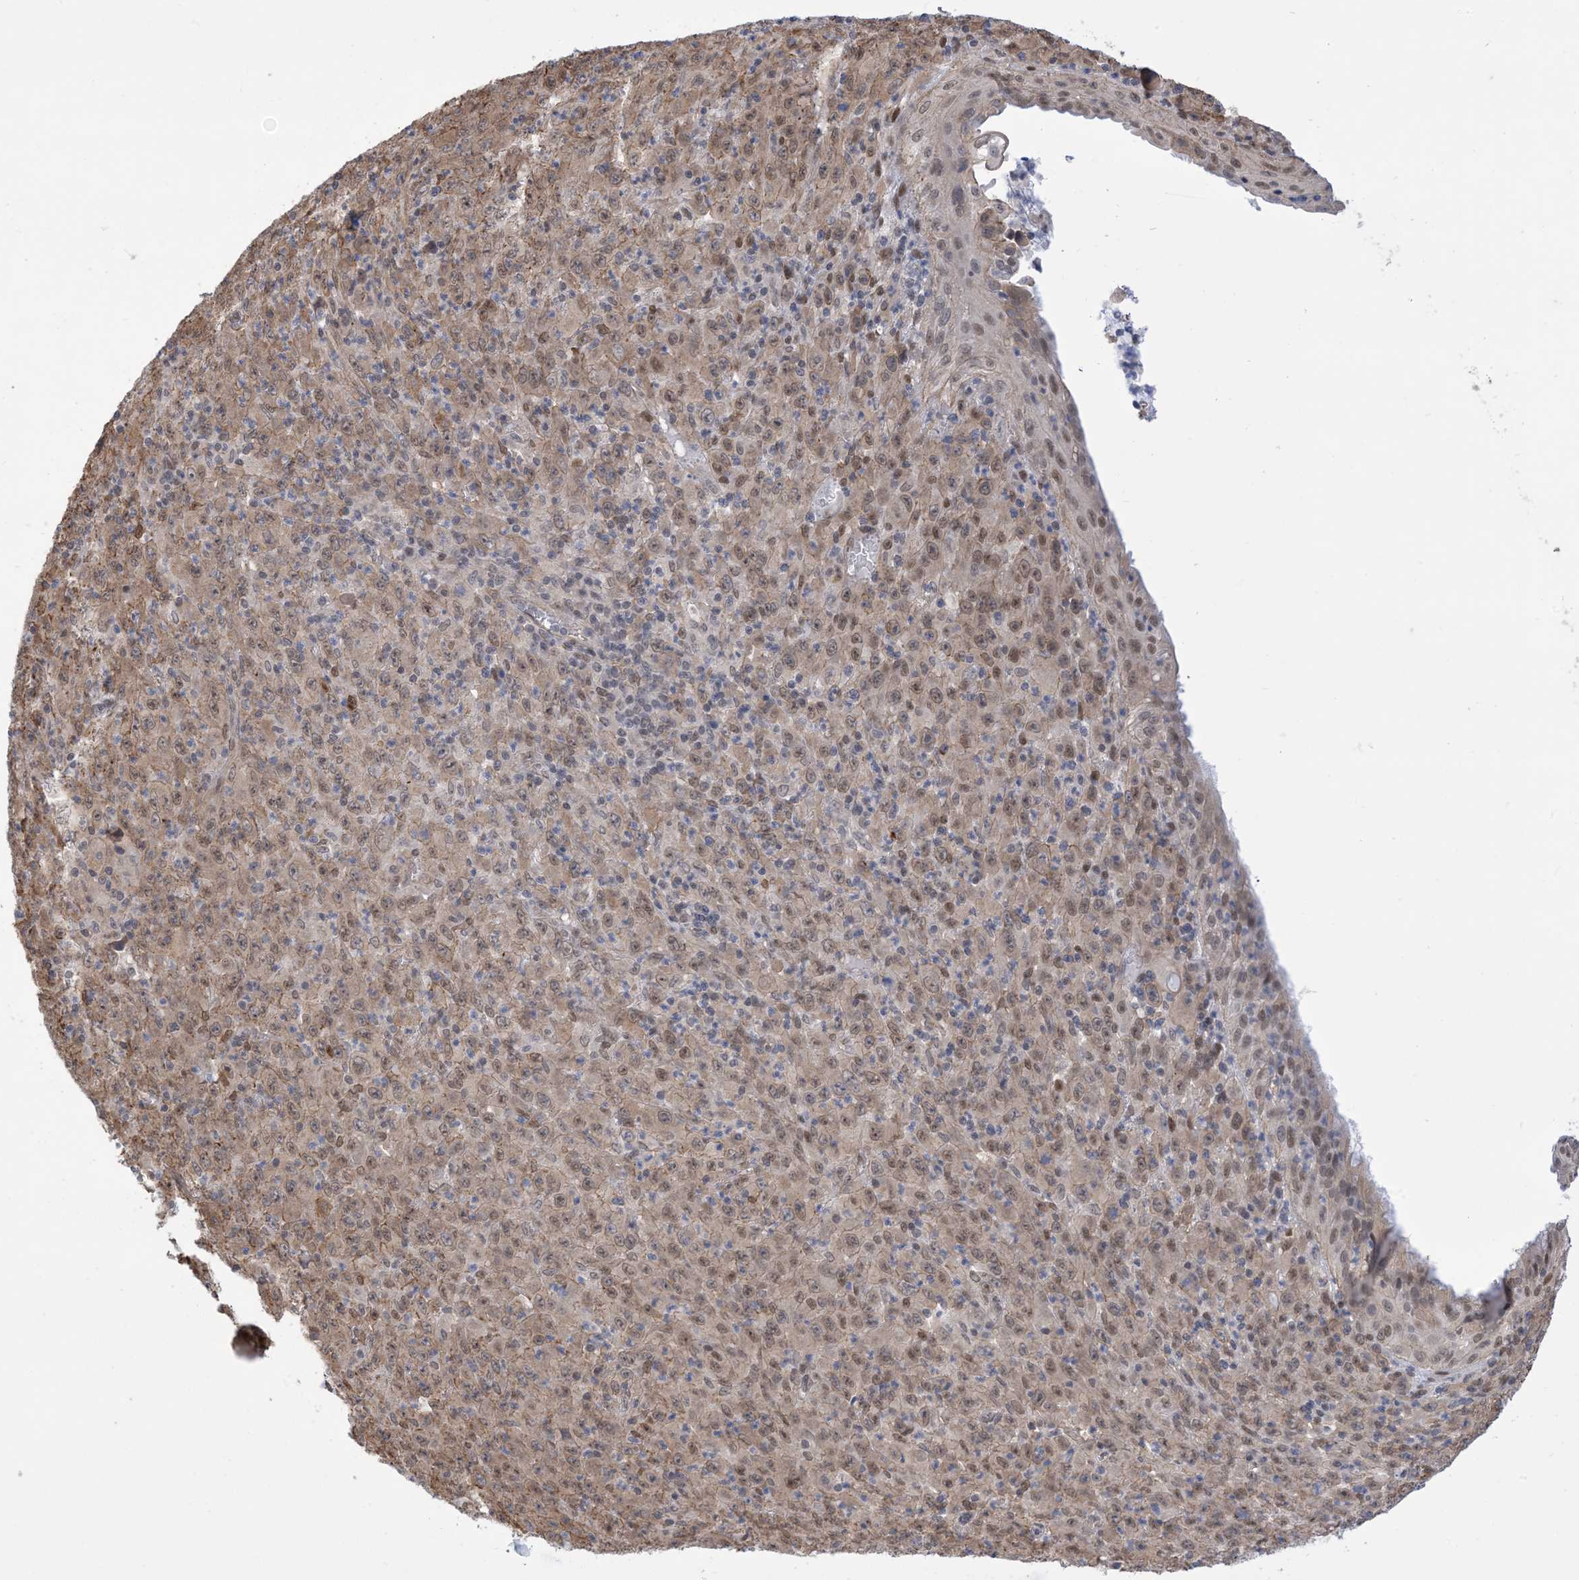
{"staining": {"intensity": "moderate", "quantity": ">75%", "location": "cytoplasmic/membranous,nuclear"}, "tissue": "melanoma", "cell_type": "Tumor cells", "image_type": "cancer", "snomed": [{"axis": "morphology", "description": "Malignant melanoma, Metastatic site"}, {"axis": "topography", "description": "Skin"}], "caption": "This photomicrograph shows immunohistochemistry staining of human malignant melanoma (metastatic site), with medium moderate cytoplasmic/membranous and nuclear staining in approximately >75% of tumor cells.", "gene": "ZNF8", "patient": {"sex": "female", "age": 56}}